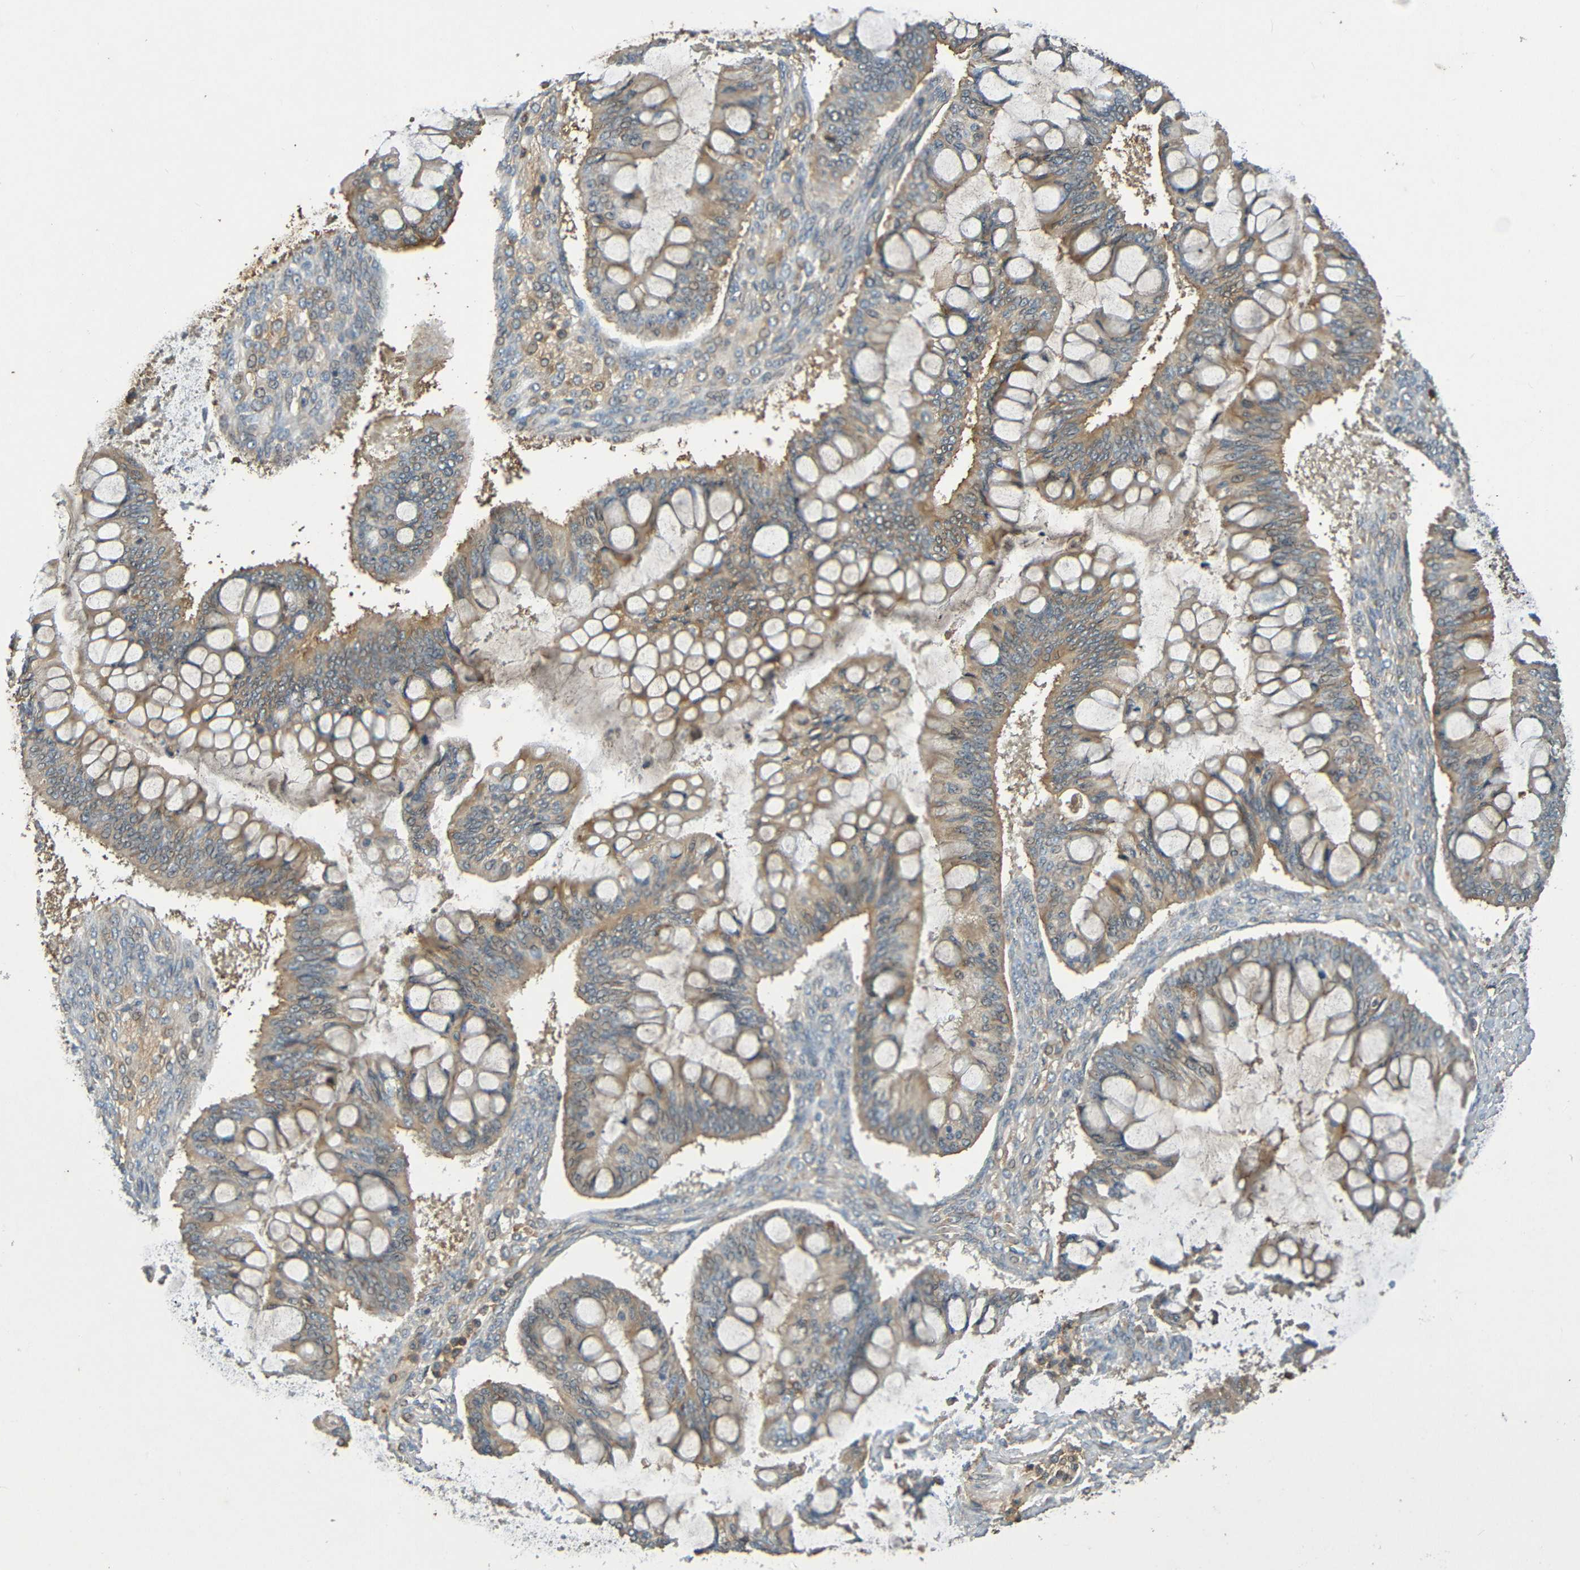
{"staining": {"intensity": "moderate", "quantity": ">75%", "location": "cytoplasmic/membranous"}, "tissue": "ovarian cancer", "cell_type": "Tumor cells", "image_type": "cancer", "snomed": [{"axis": "morphology", "description": "Cystadenocarcinoma, mucinous, NOS"}, {"axis": "topography", "description": "Ovary"}], "caption": "Ovarian cancer tissue exhibits moderate cytoplasmic/membranous positivity in approximately >75% of tumor cells (Brightfield microscopy of DAB IHC at high magnification).", "gene": "C1QA", "patient": {"sex": "female", "age": 73}}